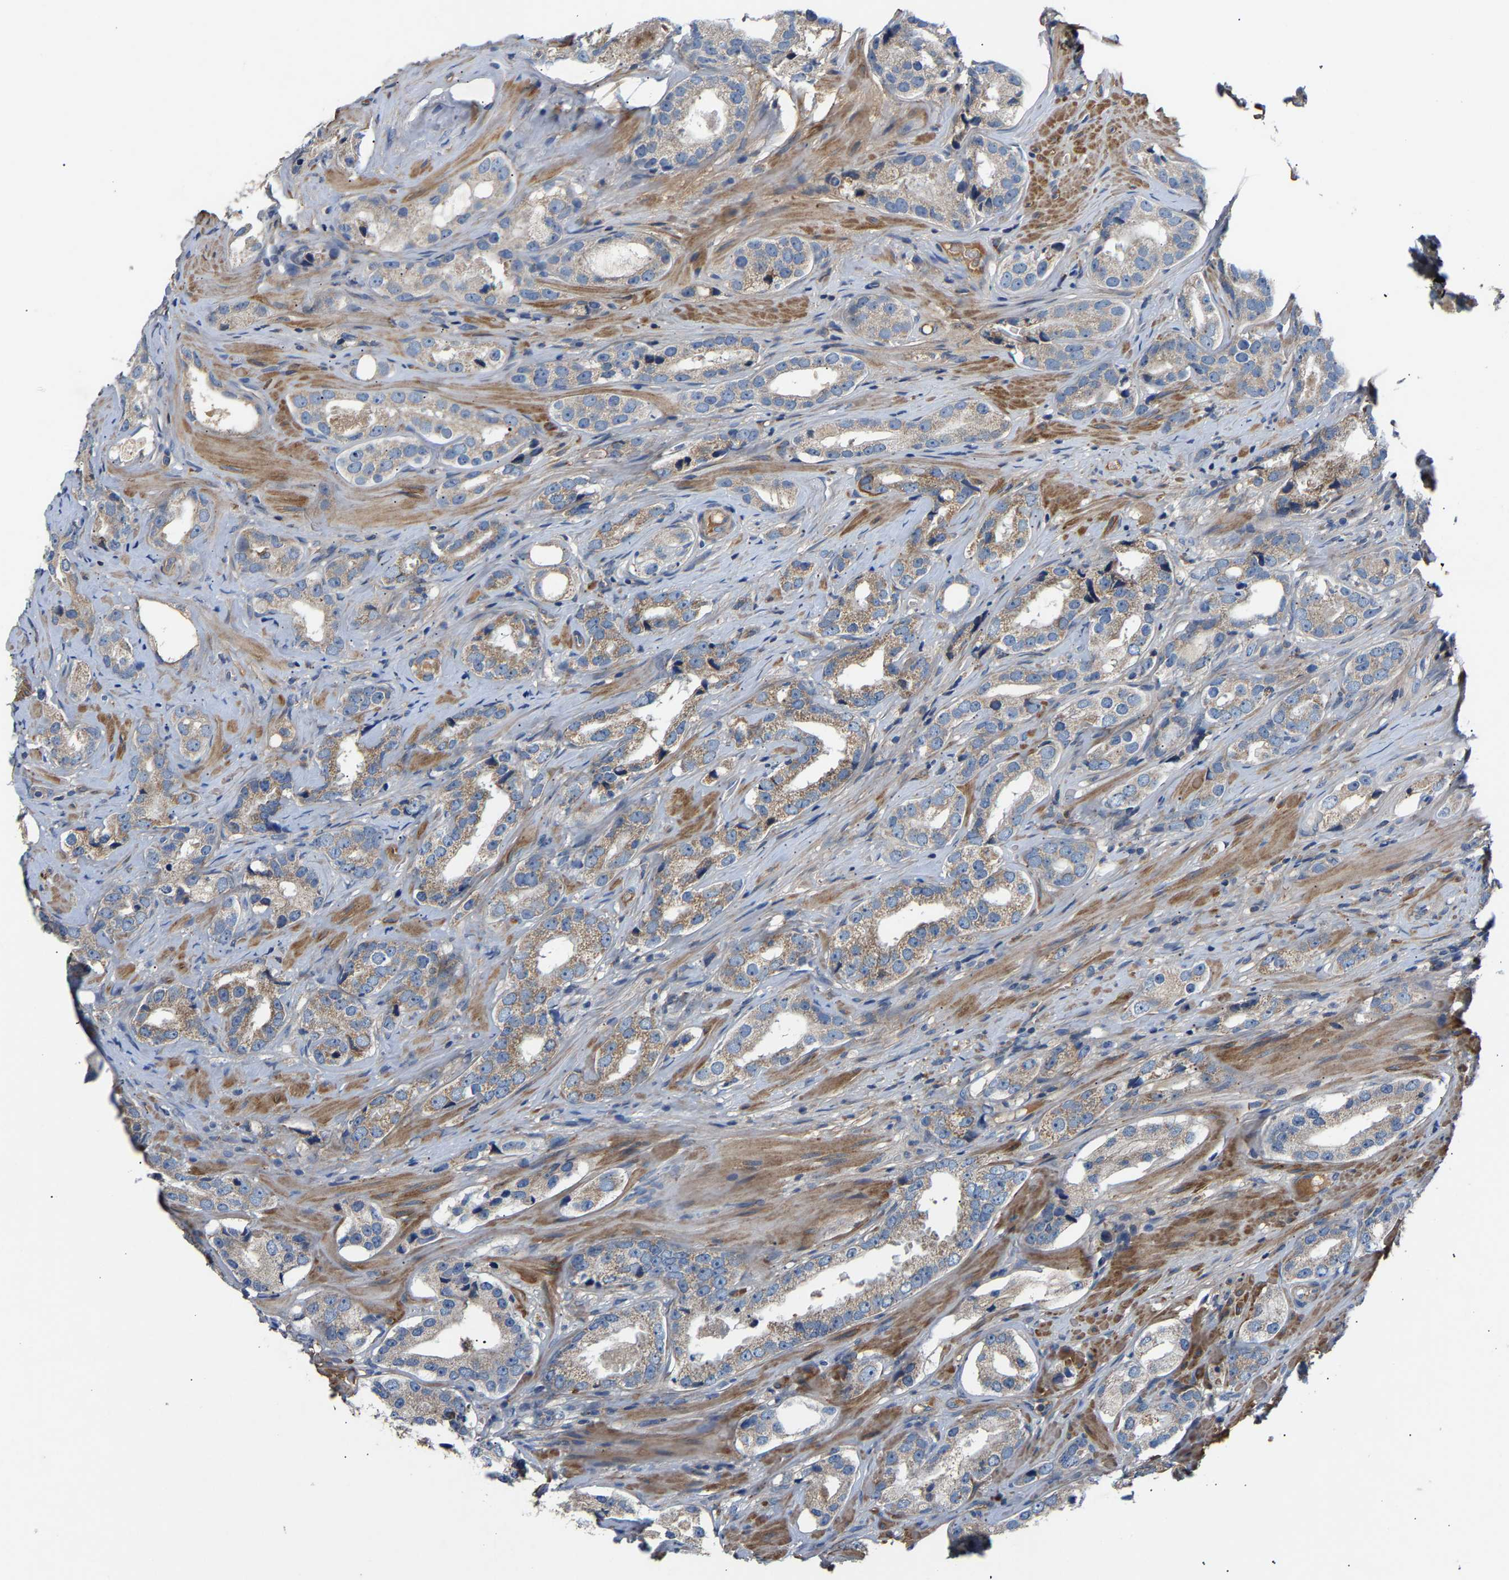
{"staining": {"intensity": "weak", "quantity": "<25%", "location": "cytoplasmic/membranous"}, "tissue": "prostate cancer", "cell_type": "Tumor cells", "image_type": "cancer", "snomed": [{"axis": "morphology", "description": "Adenocarcinoma, High grade"}, {"axis": "topography", "description": "Prostate"}], "caption": "Protein analysis of prostate high-grade adenocarcinoma reveals no significant positivity in tumor cells.", "gene": "CCDC171", "patient": {"sex": "male", "age": 63}}